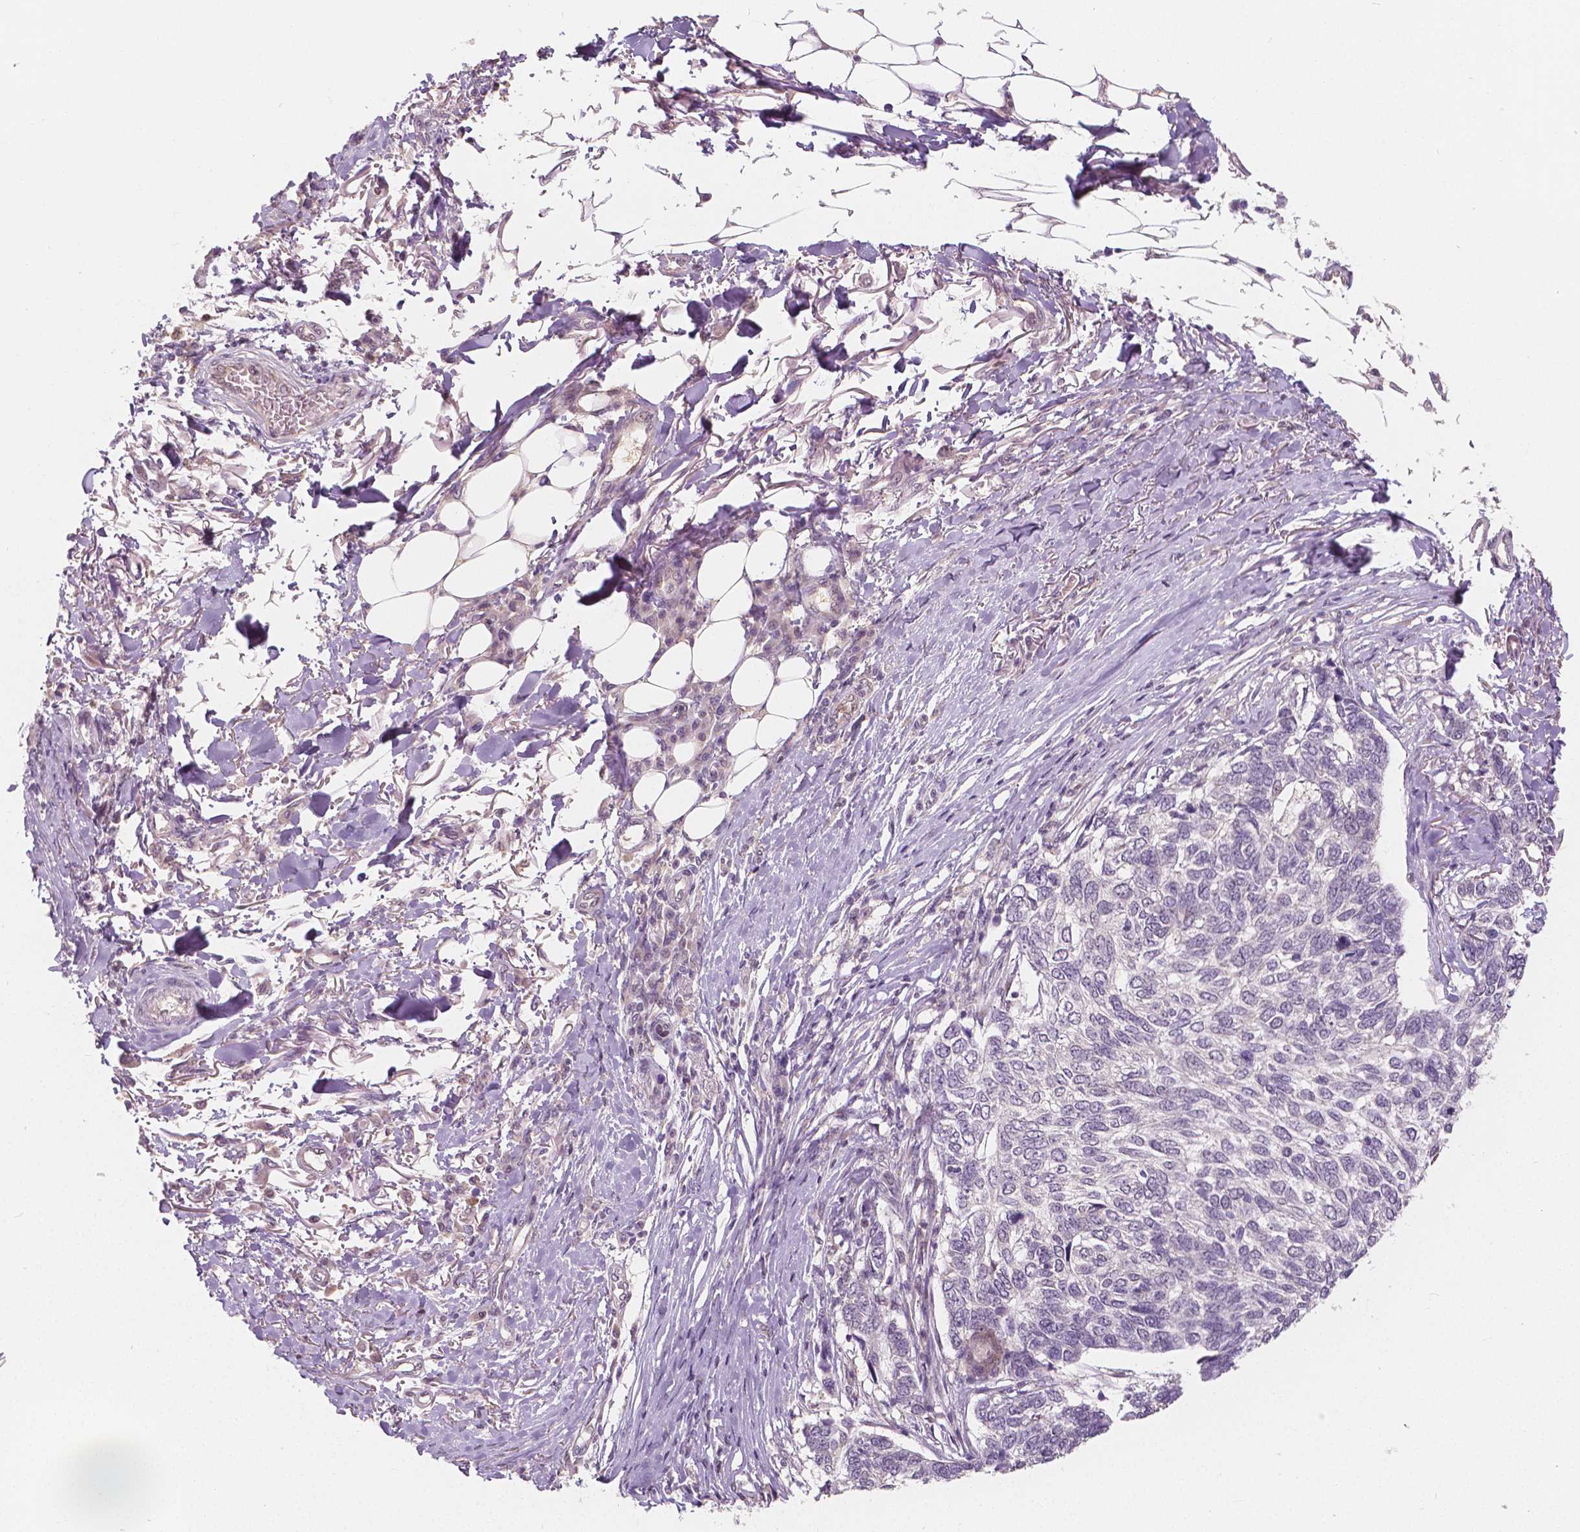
{"staining": {"intensity": "negative", "quantity": "none", "location": "none"}, "tissue": "skin cancer", "cell_type": "Tumor cells", "image_type": "cancer", "snomed": [{"axis": "morphology", "description": "Basal cell carcinoma"}, {"axis": "topography", "description": "Skin"}], "caption": "Immunohistochemistry (IHC) micrograph of basal cell carcinoma (skin) stained for a protein (brown), which demonstrates no staining in tumor cells.", "gene": "NAPRT", "patient": {"sex": "female", "age": 65}}